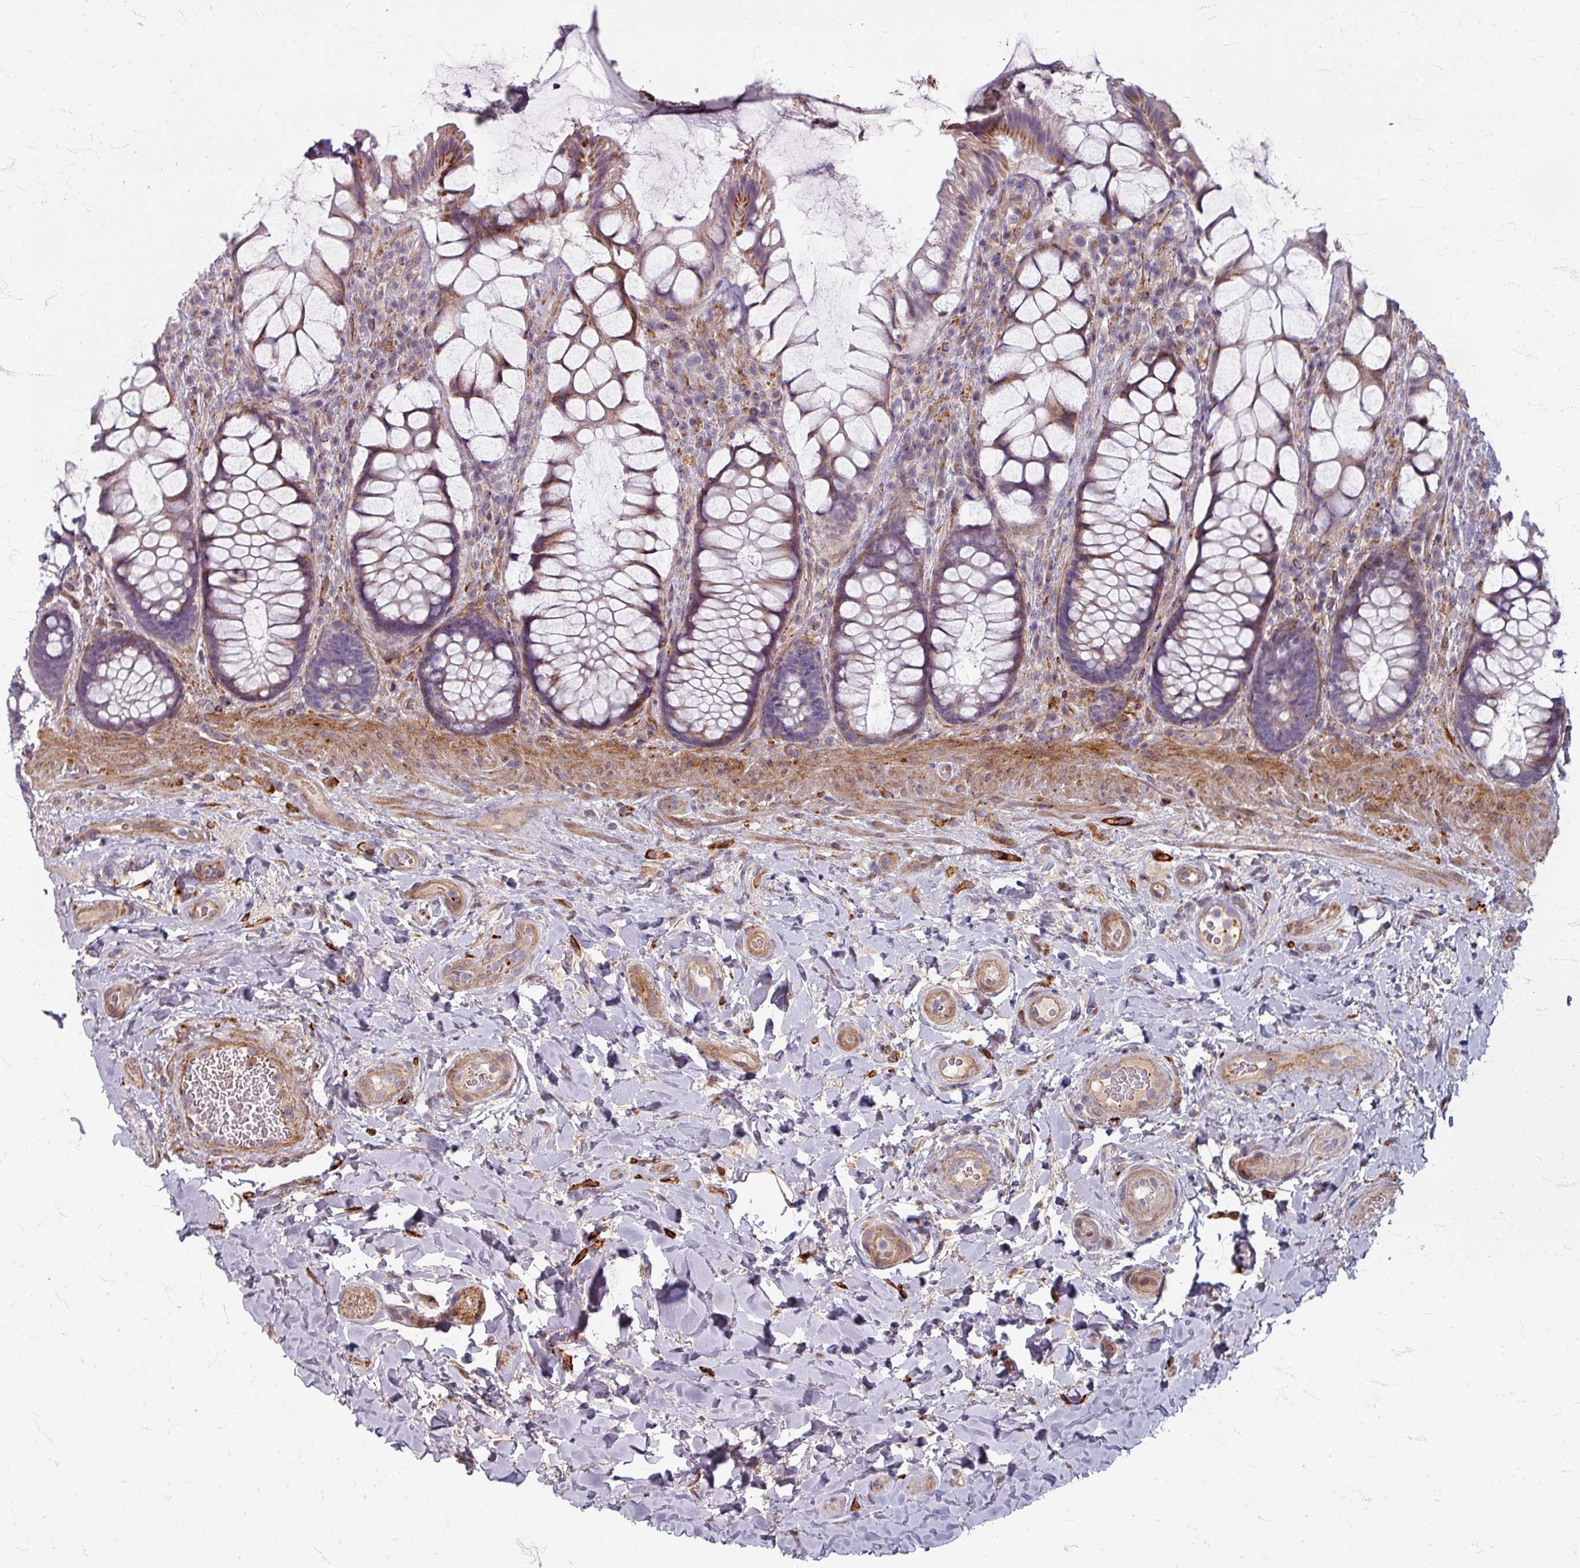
{"staining": {"intensity": "moderate", "quantity": "<25%", "location": "cytoplasmic/membranous"}, "tissue": "rectum", "cell_type": "Glandular cells", "image_type": "normal", "snomed": [{"axis": "morphology", "description": "Normal tissue, NOS"}, {"axis": "topography", "description": "Rectum"}], "caption": "Immunohistochemical staining of normal human rectum exhibits <25% levels of moderate cytoplasmic/membranous protein expression in about <25% of glandular cells. The staining was performed using DAB (3,3'-diaminobenzidine) to visualize the protein expression in brown, while the nuclei were stained in blue with hematoxylin (Magnification: 20x).", "gene": "GABARAPL1", "patient": {"sex": "female", "age": 58}}